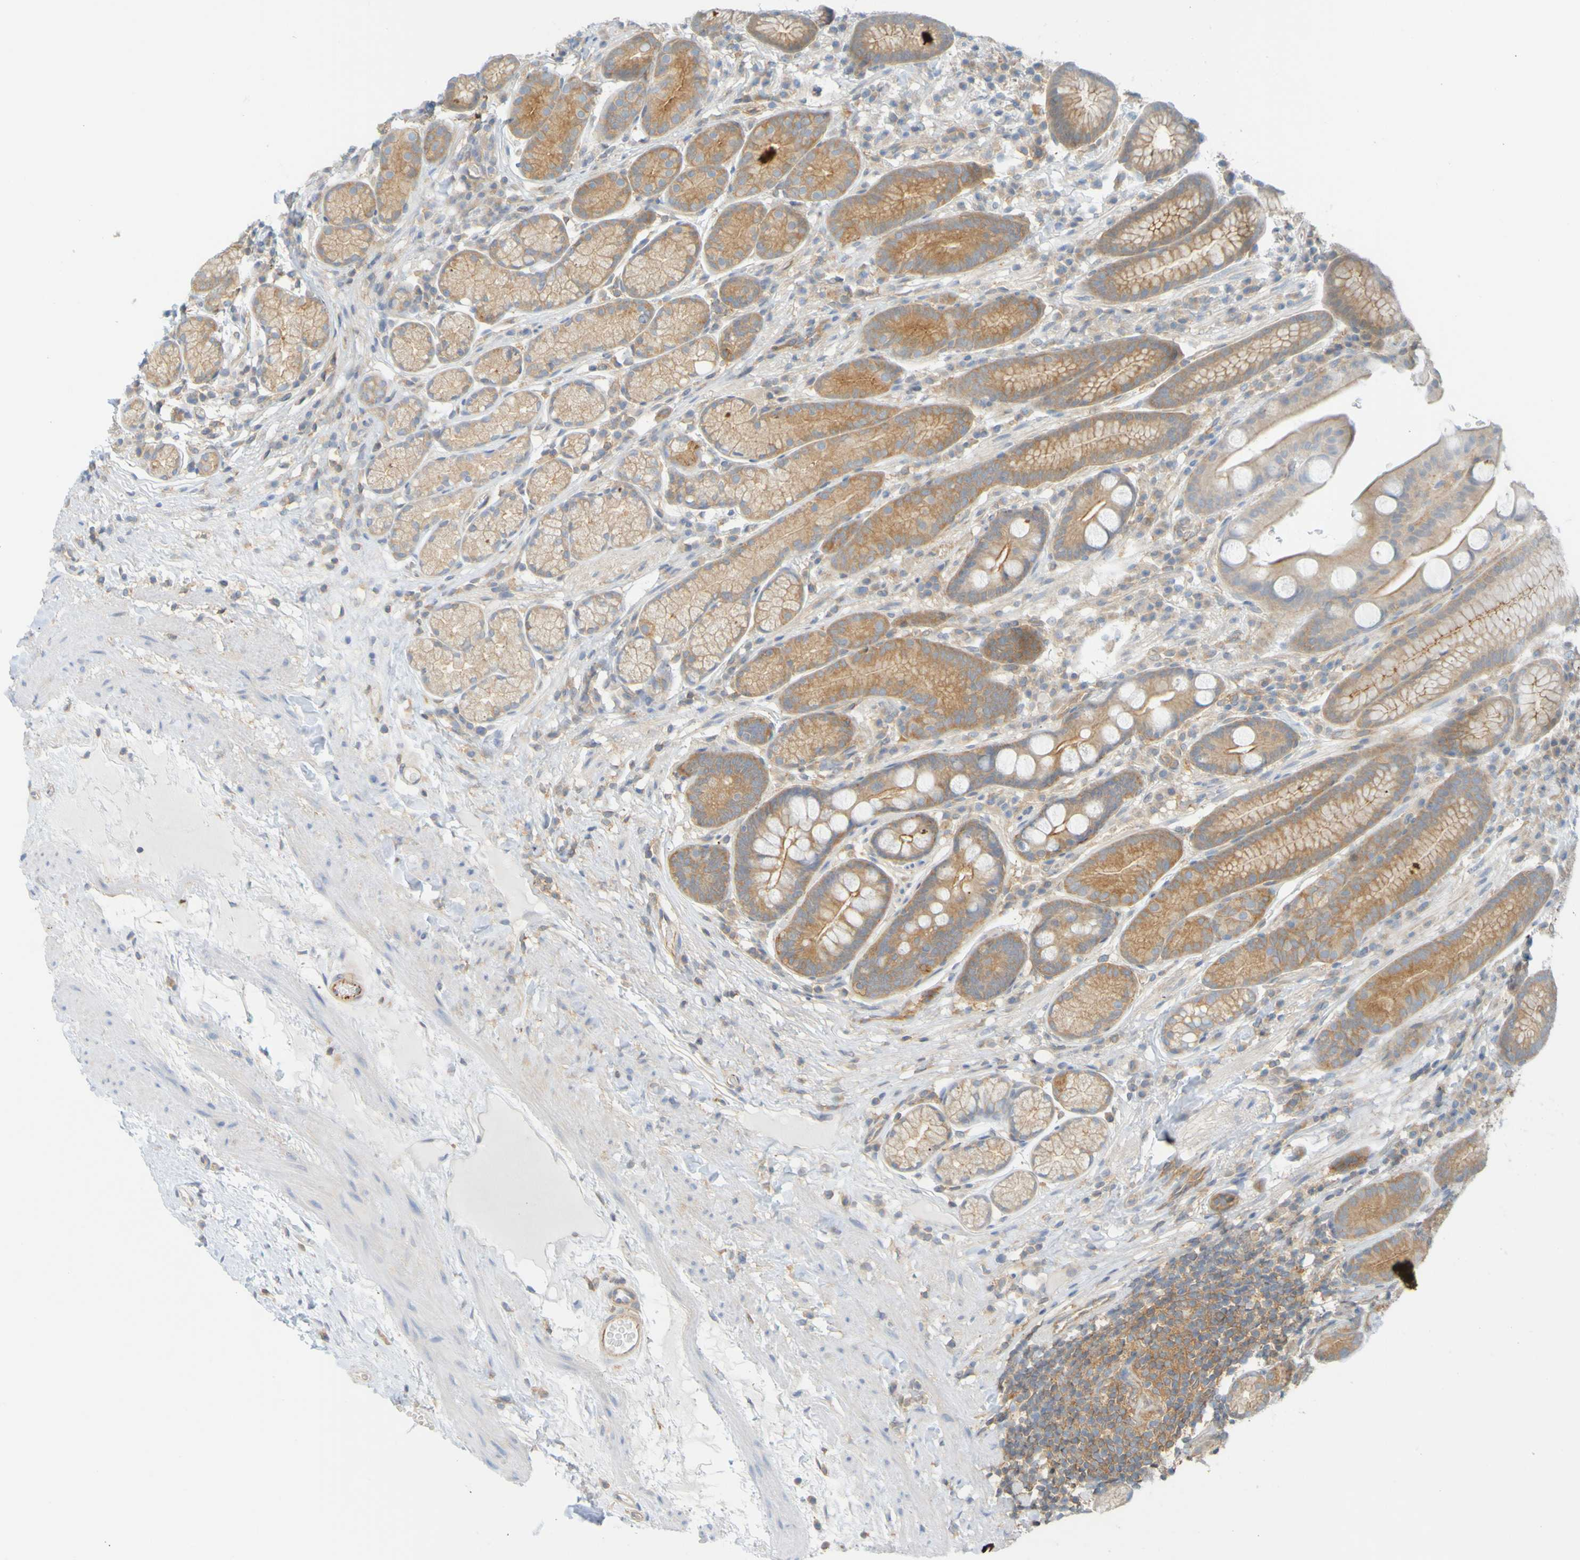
{"staining": {"intensity": "moderate", "quantity": ">75%", "location": "cytoplasmic/membranous"}, "tissue": "stomach", "cell_type": "Glandular cells", "image_type": "normal", "snomed": [{"axis": "morphology", "description": "Normal tissue, NOS"}, {"axis": "topography", "description": "Stomach, lower"}], "caption": "A brown stain labels moderate cytoplasmic/membranous positivity of a protein in glandular cells of normal stomach.", "gene": "APPL1", "patient": {"sex": "male", "age": 52}}